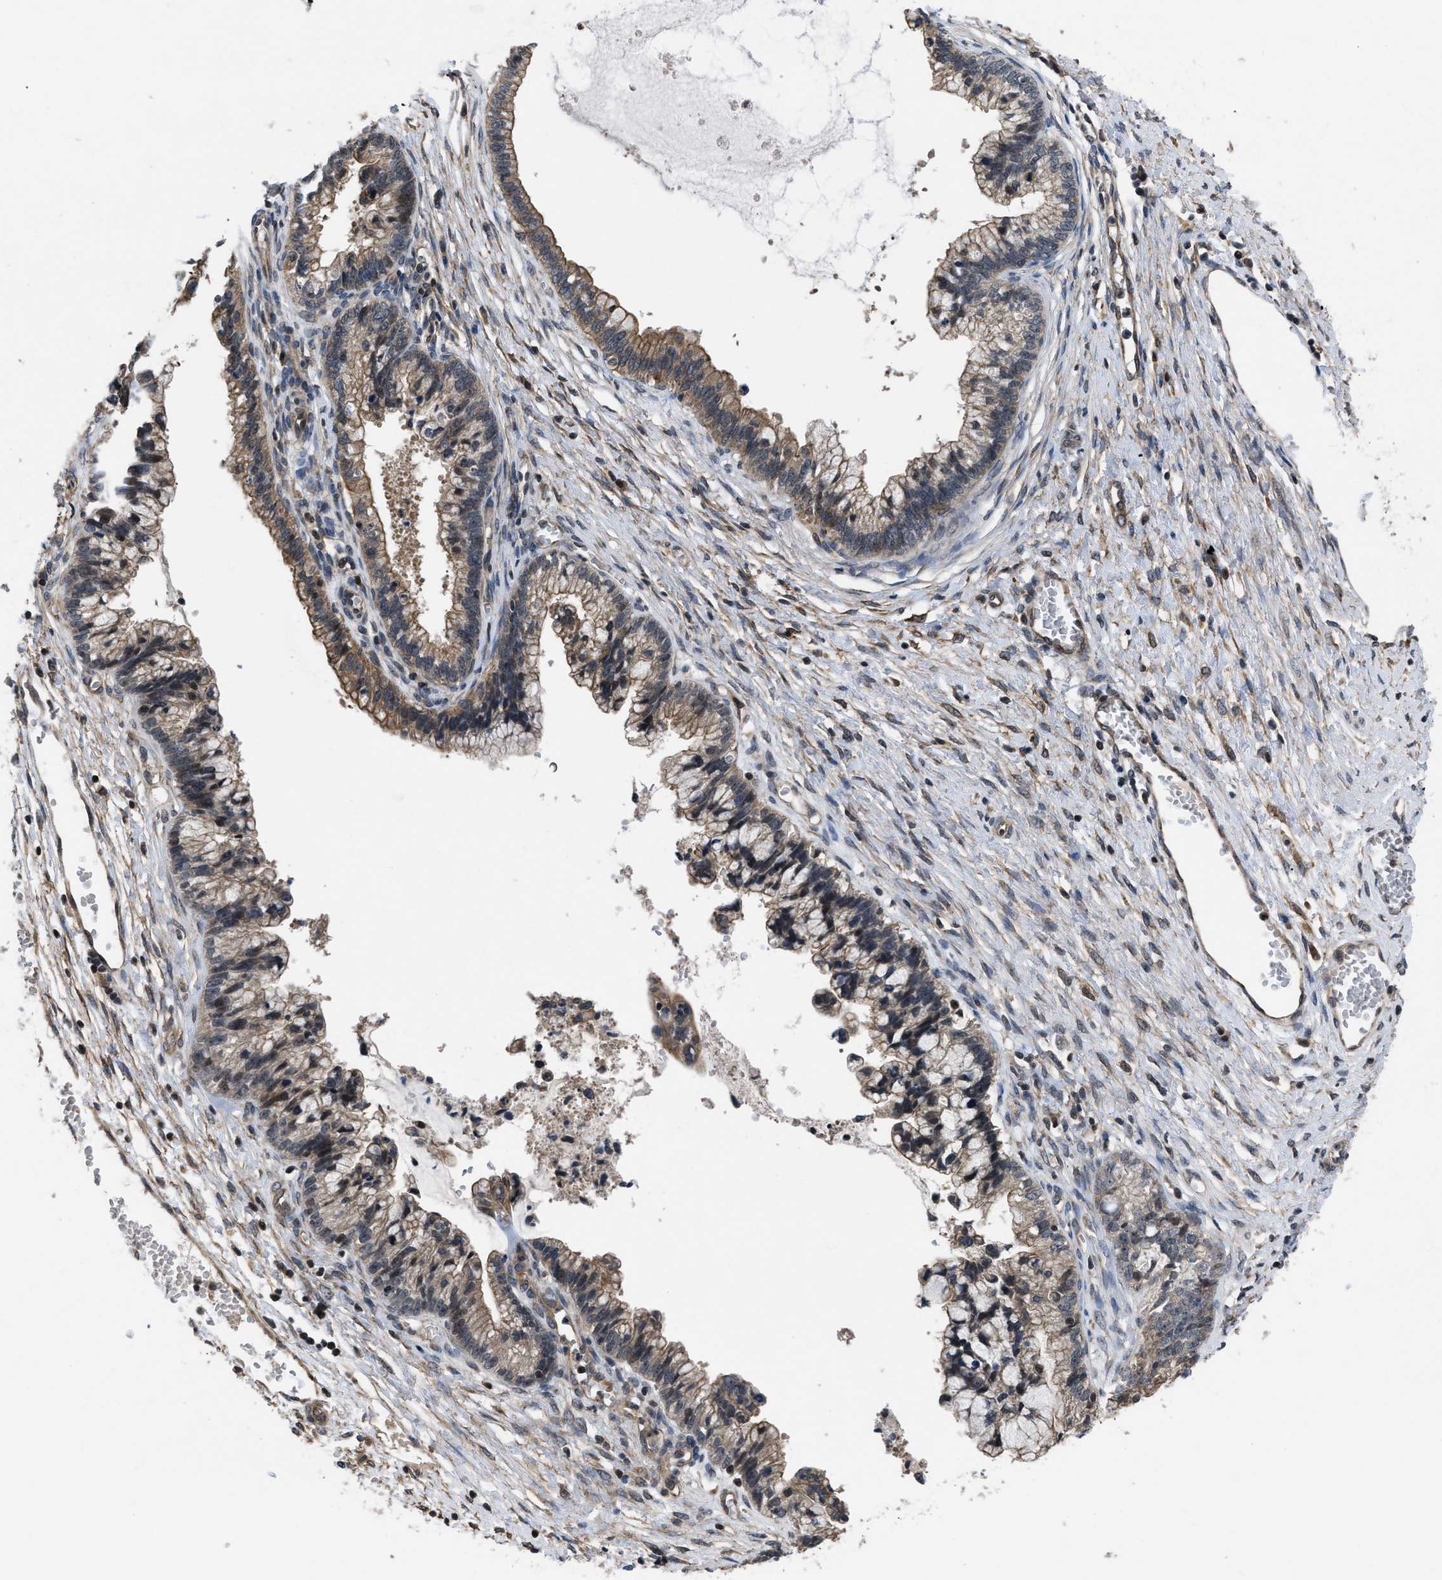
{"staining": {"intensity": "moderate", "quantity": "25%-75%", "location": "cytoplasmic/membranous"}, "tissue": "cervical cancer", "cell_type": "Tumor cells", "image_type": "cancer", "snomed": [{"axis": "morphology", "description": "Adenocarcinoma, NOS"}, {"axis": "topography", "description": "Cervix"}], "caption": "A brown stain shows moderate cytoplasmic/membranous staining of a protein in human adenocarcinoma (cervical) tumor cells. (DAB = brown stain, brightfield microscopy at high magnification).", "gene": "DNAJC14", "patient": {"sex": "female", "age": 44}}